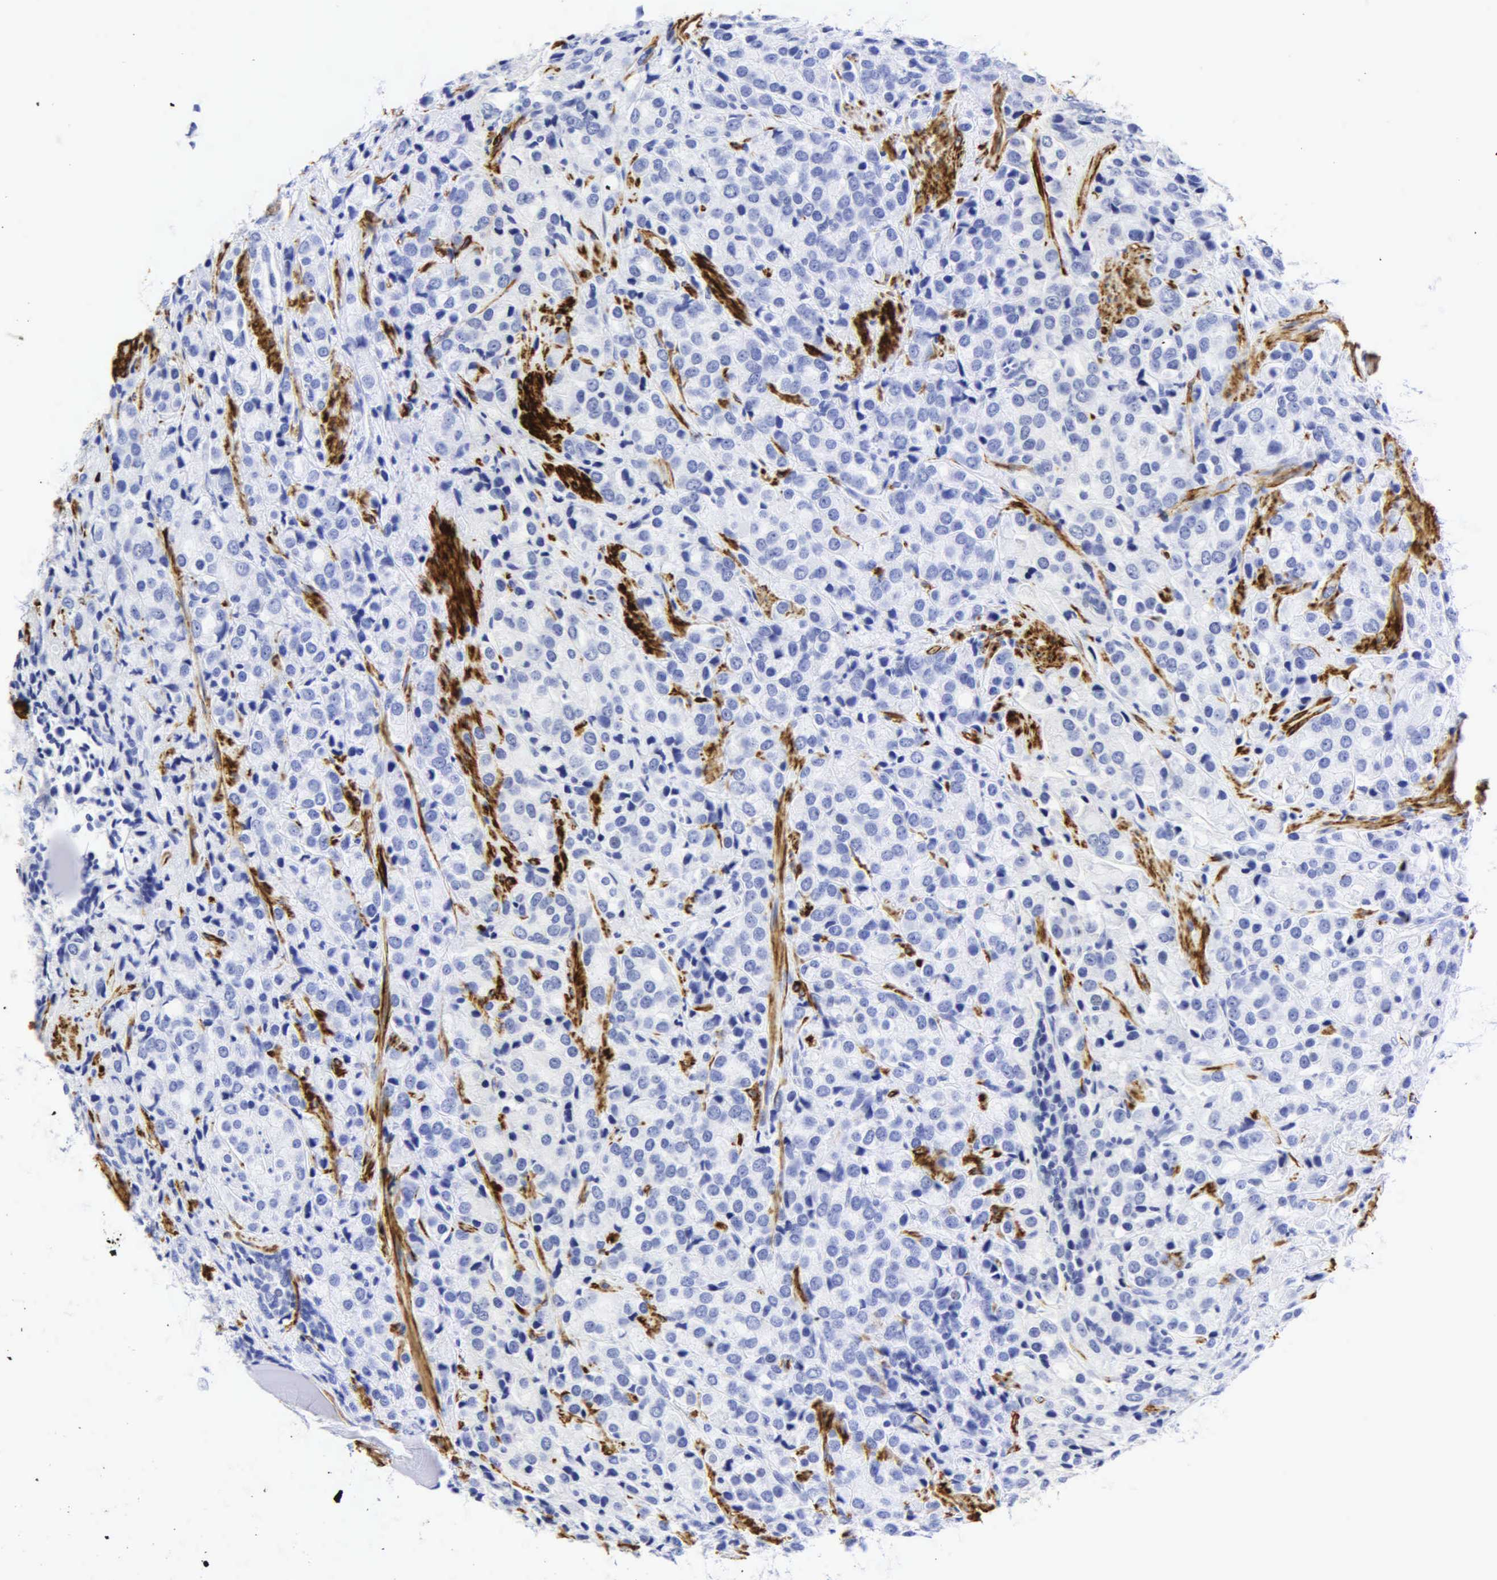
{"staining": {"intensity": "negative", "quantity": "none", "location": "none"}, "tissue": "prostate cancer", "cell_type": "Tumor cells", "image_type": "cancer", "snomed": [{"axis": "morphology", "description": "Adenocarcinoma, Medium grade"}, {"axis": "topography", "description": "Prostate"}], "caption": "DAB (3,3'-diaminobenzidine) immunohistochemical staining of medium-grade adenocarcinoma (prostate) demonstrates no significant positivity in tumor cells.", "gene": "DES", "patient": {"sex": "male", "age": 70}}